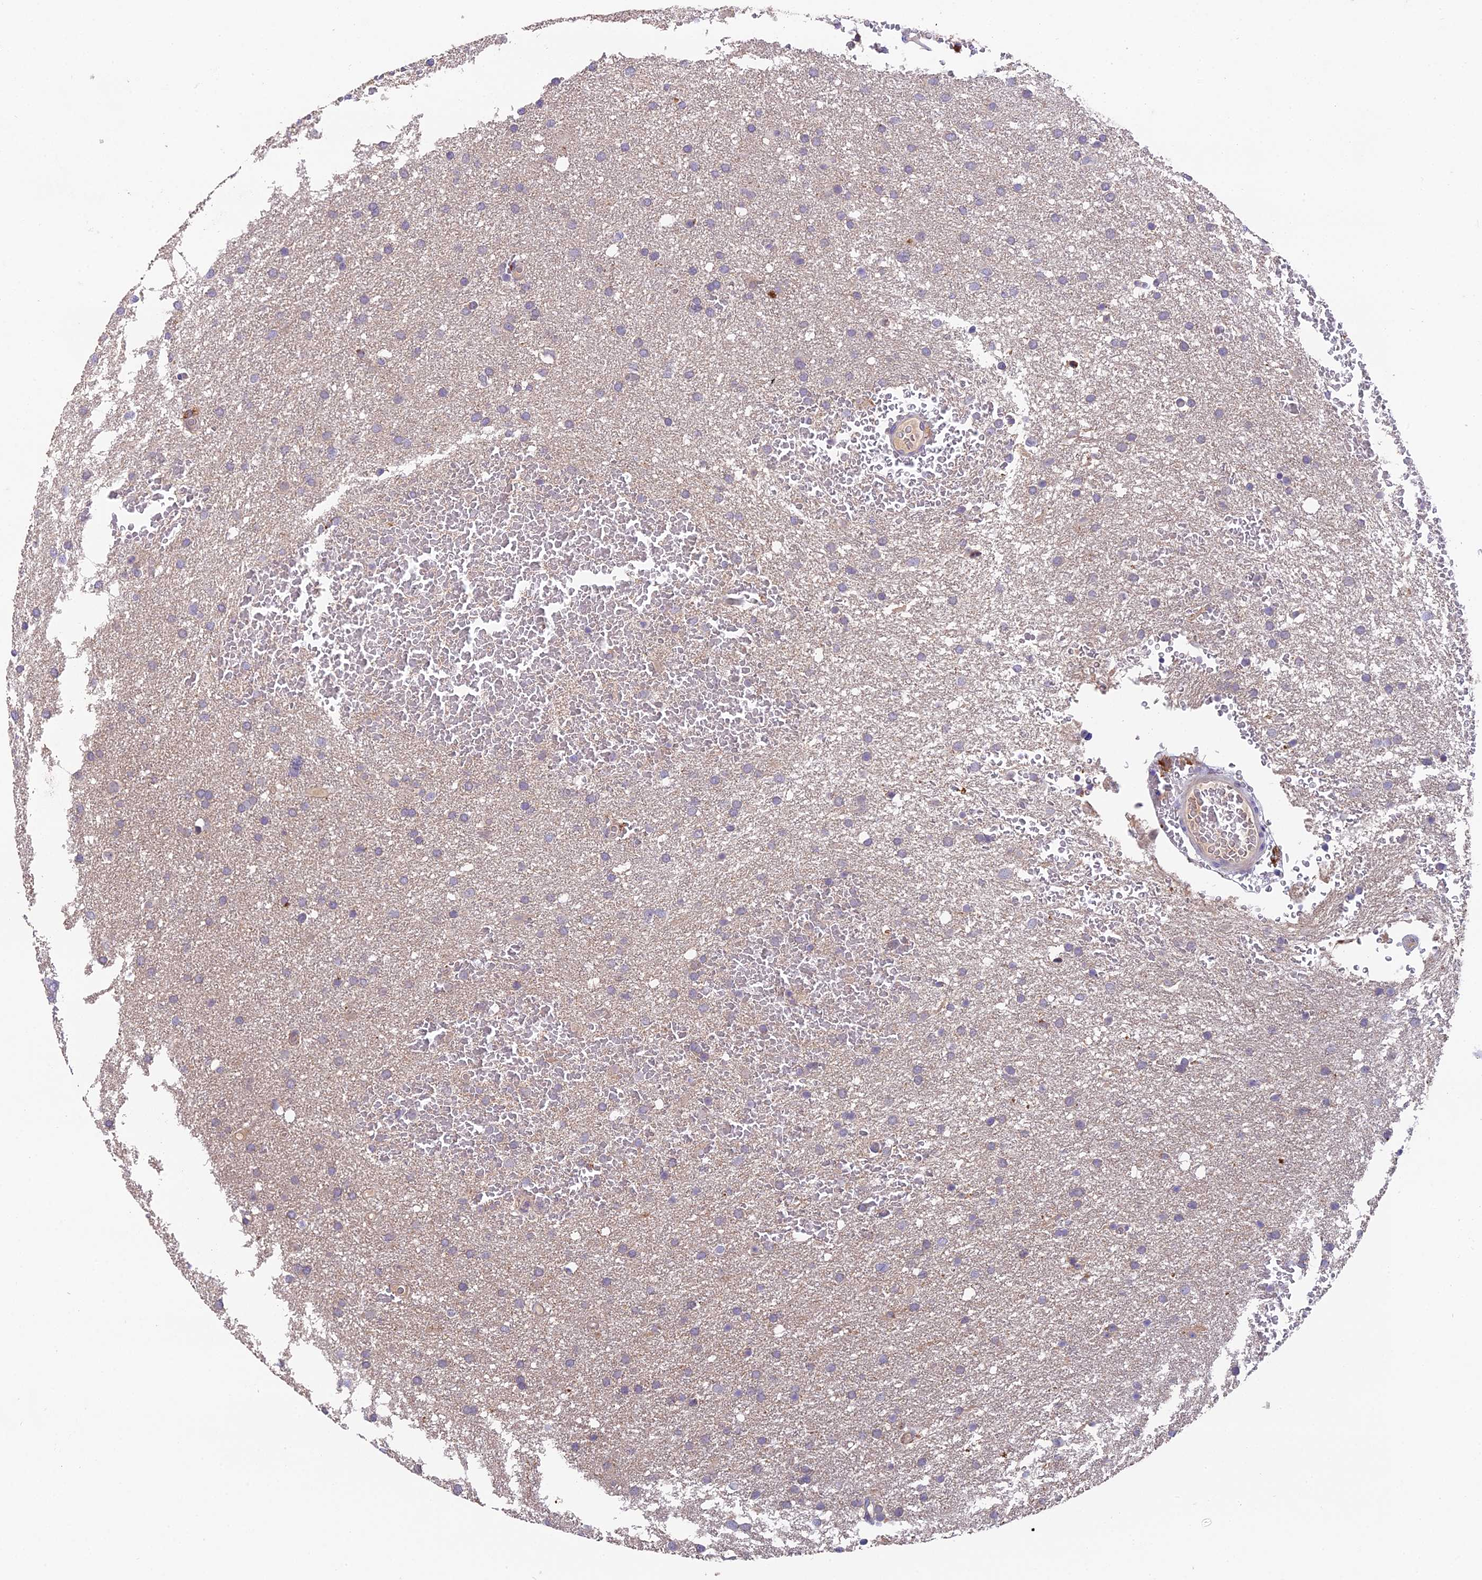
{"staining": {"intensity": "negative", "quantity": "none", "location": "none"}, "tissue": "glioma", "cell_type": "Tumor cells", "image_type": "cancer", "snomed": [{"axis": "morphology", "description": "Glioma, malignant, High grade"}, {"axis": "topography", "description": "Cerebral cortex"}], "caption": "The photomicrograph demonstrates no significant positivity in tumor cells of glioma.", "gene": "PUS10", "patient": {"sex": "female", "age": 36}}